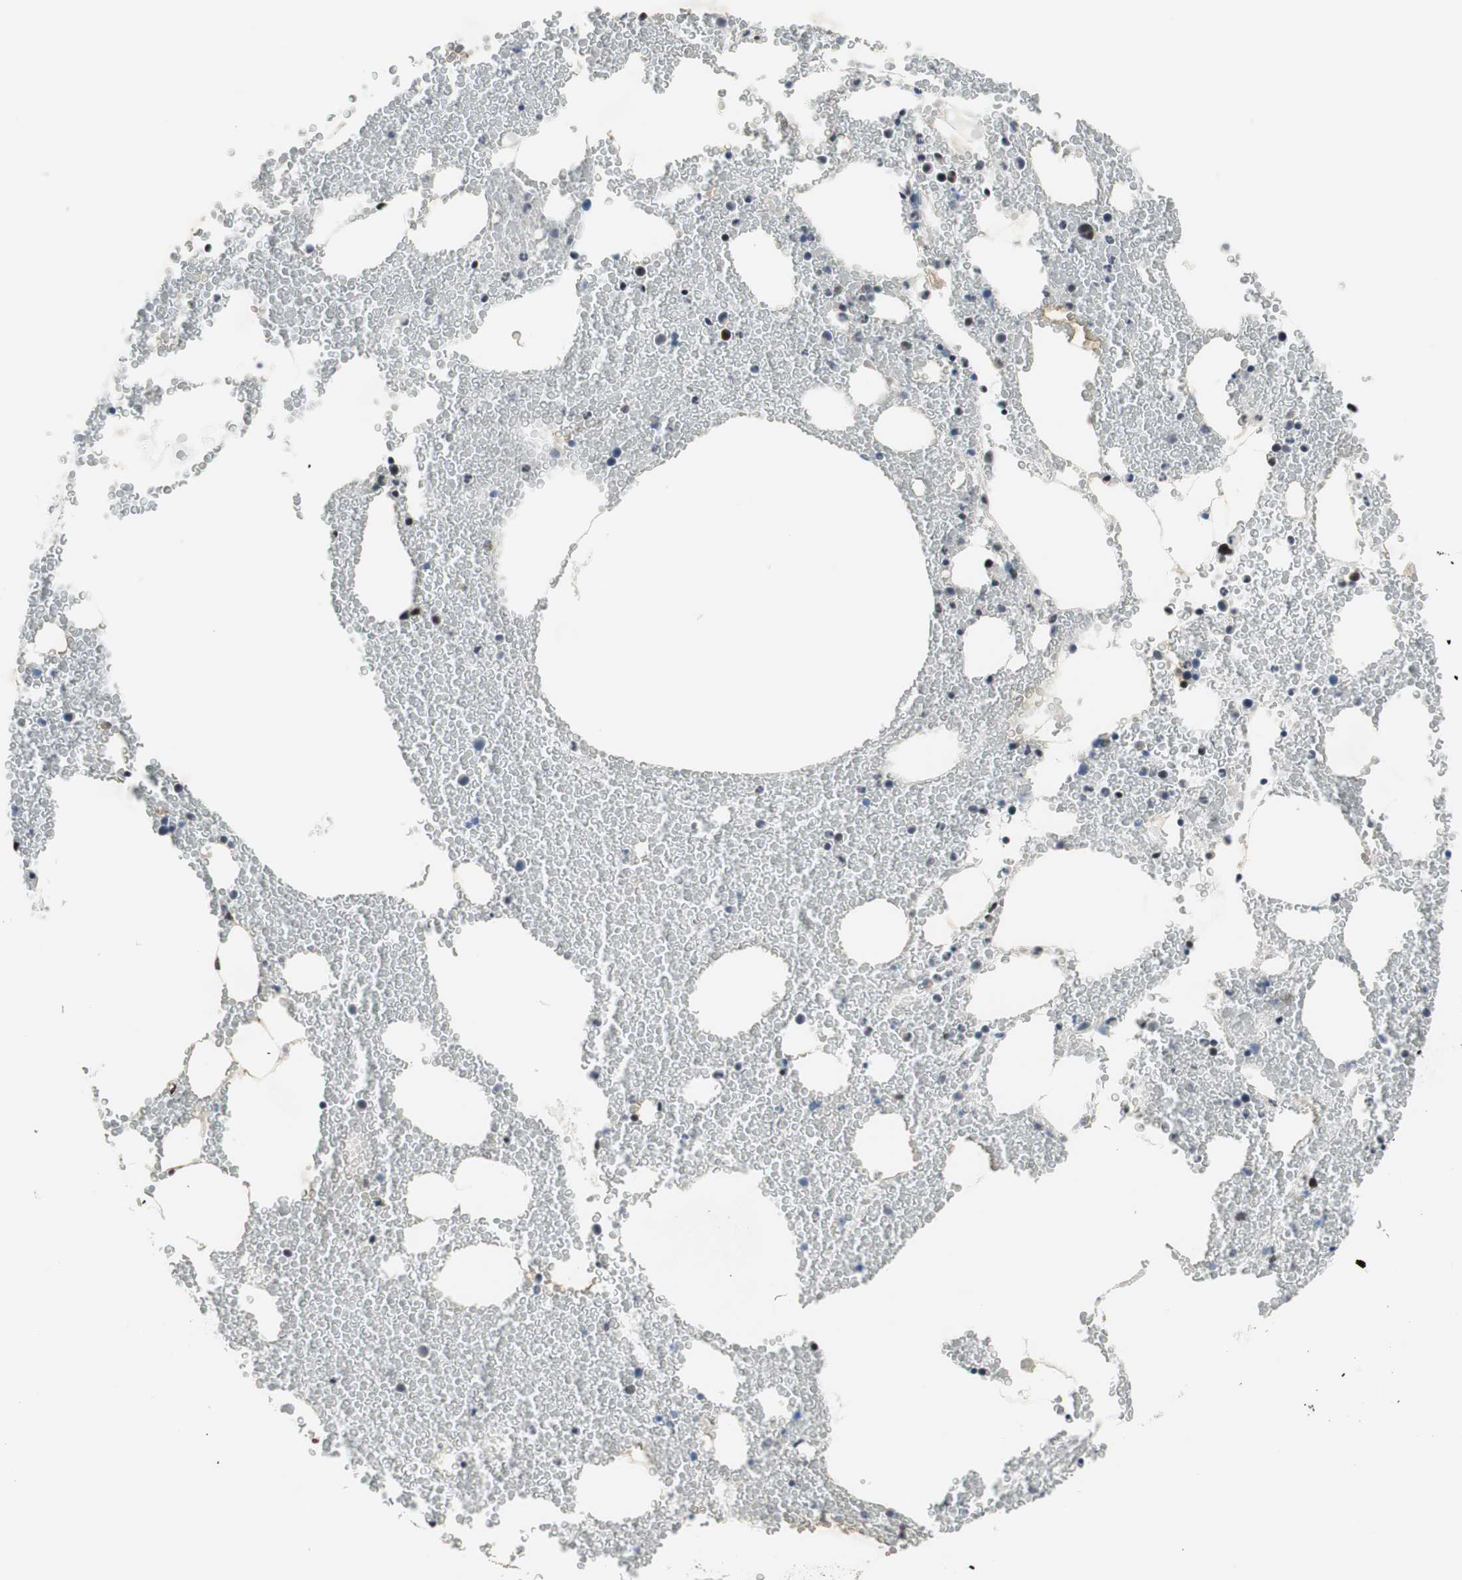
{"staining": {"intensity": "strong", "quantity": "<25%", "location": "nuclear"}, "tissue": "bone marrow", "cell_type": "Hematopoietic cells", "image_type": "normal", "snomed": [{"axis": "morphology", "description": "Normal tissue, NOS"}, {"axis": "morphology", "description": "Inflammation, NOS"}, {"axis": "topography", "description": "Bone marrow"}], "caption": "IHC photomicrograph of unremarkable bone marrow stained for a protein (brown), which exhibits medium levels of strong nuclear positivity in approximately <25% of hematopoietic cells.", "gene": "FBXO44", "patient": {"sex": "male", "age": 74}}